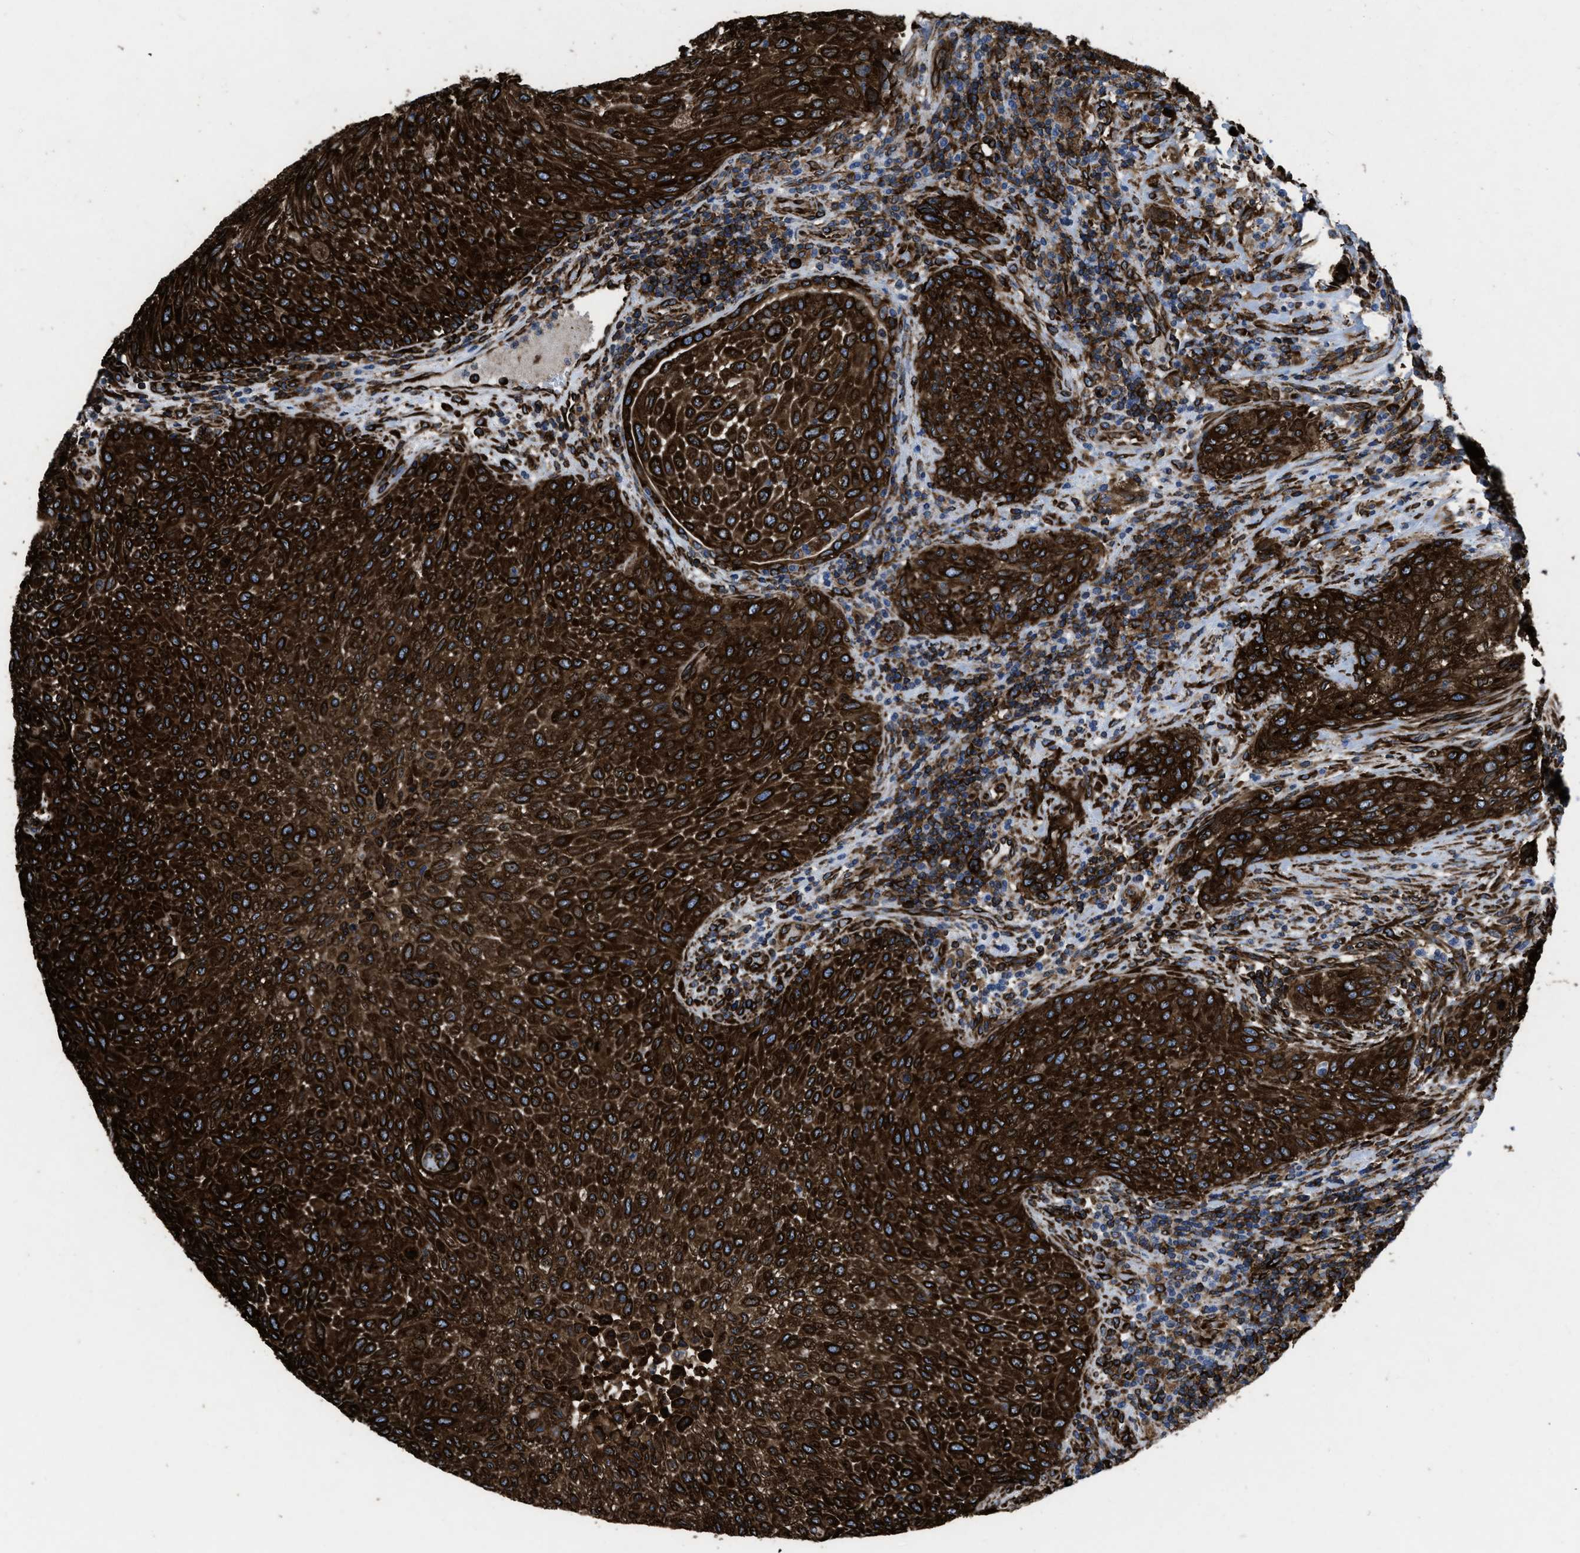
{"staining": {"intensity": "strong", "quantity": ">75%", "location": "cytoplasmic/membranous"}, "tissue": "urothelial cancer", "cell_type": "Tumor cells", "image_type": "cancer", "snomed": [{"axis": "morphology", "description": "Urothelial carcinoma, Low grade"}, {"axis": "morphology", "description": "Urothelial carcinoma, High grade"}, {"axis": "topography", "description": "Urinary bladder"}], "caption": "The histopathology image exhibits a brown stain indicating the presence of a protein in the cytoplasmic/membranous of tumor cells in urothelial cancer.", "gene": "CAPRIN1", "patient": {"sex": "male", "age": 35}}